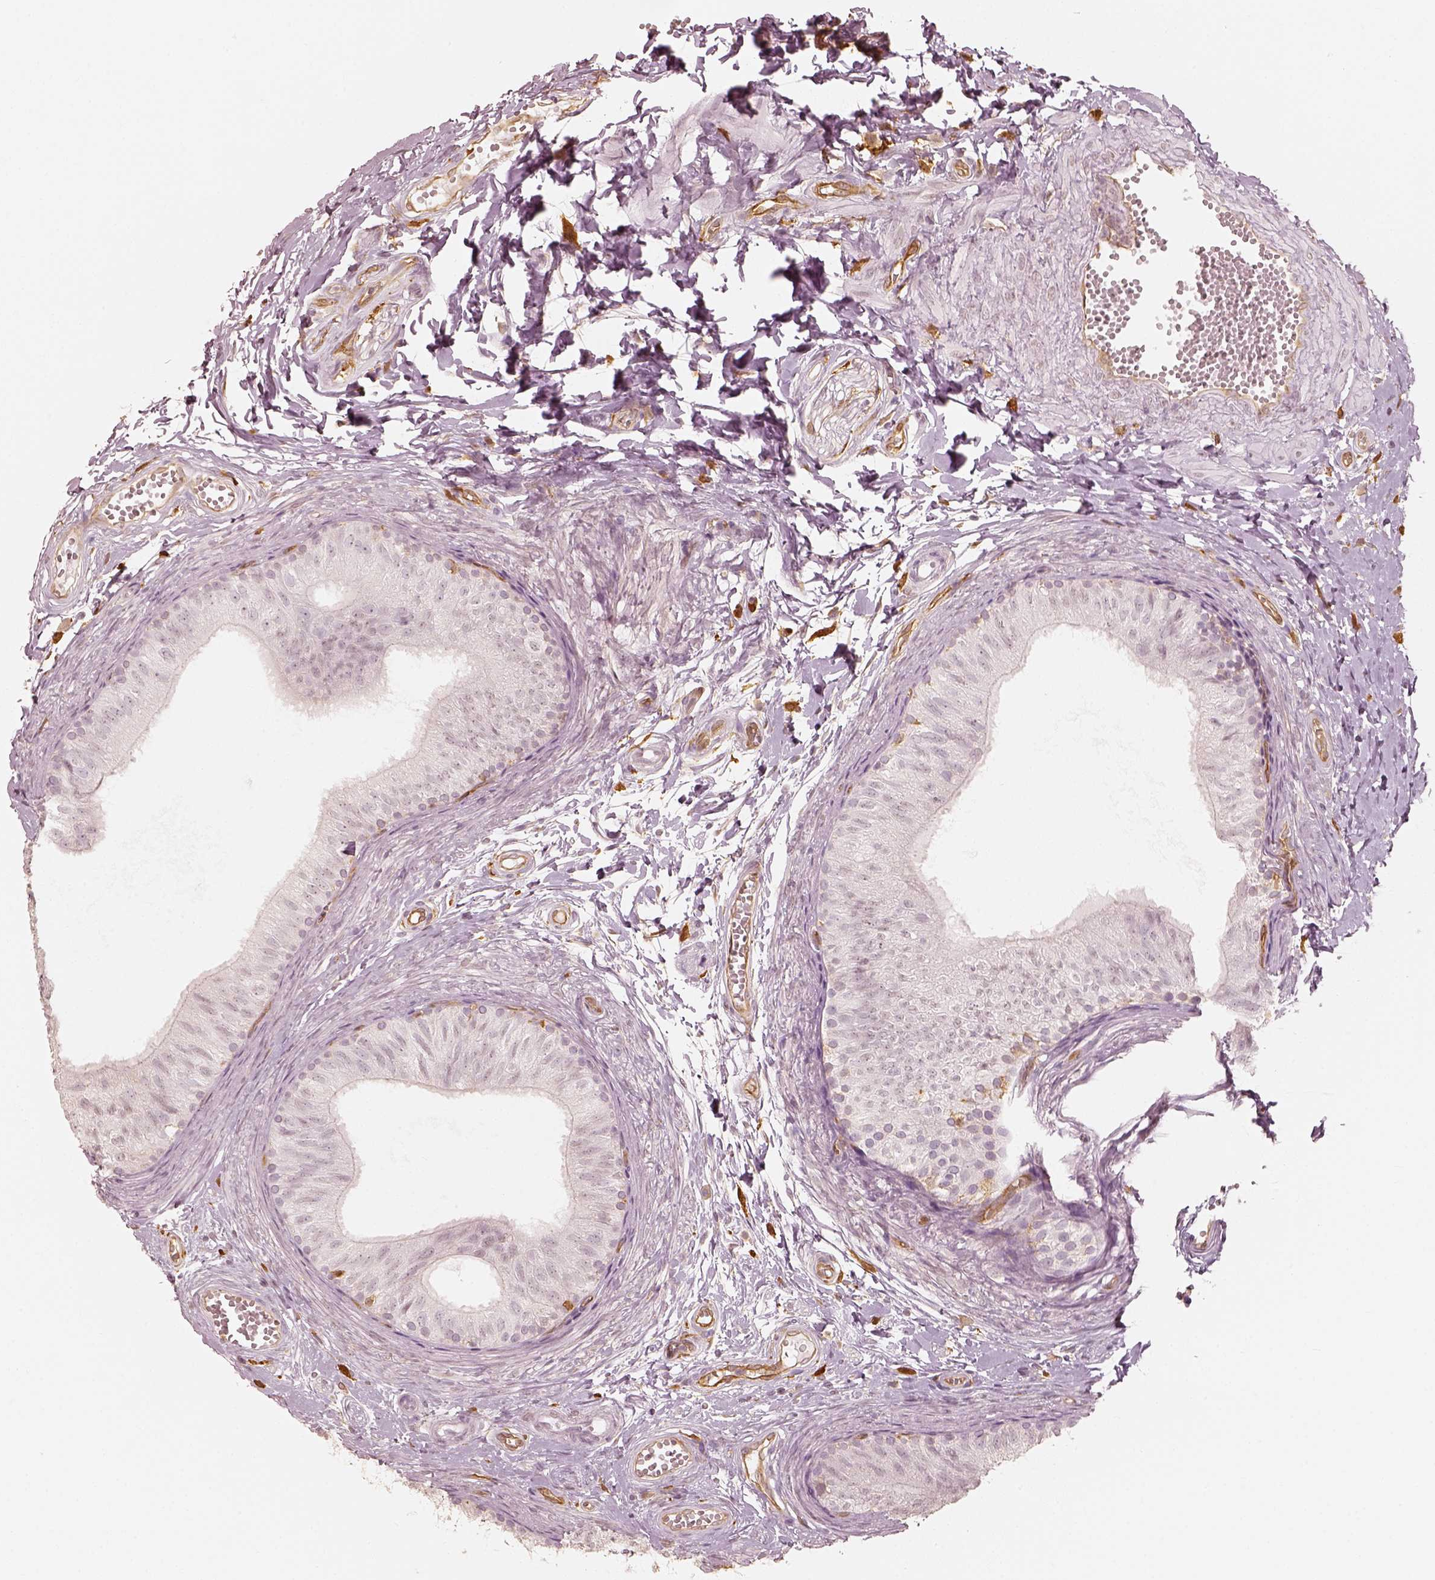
{"staining": {"intensity": "negative", "quantity": "none", "location": "none"}, "tissue": "epididymis", "cell_type": "Glandular cells", "image_type": "normal", "snomed": [{"axis": "morphology", "description": "Normal tissue, NOS"}, {"axis": "topography", "description": "Epididymis"}], "caption": "Glandular cells show no significant expression in normal epididymis. (DAB IHC, high magnification).", "gene": "FSCN1", "patient": {"sex": "male", "age": 22}}